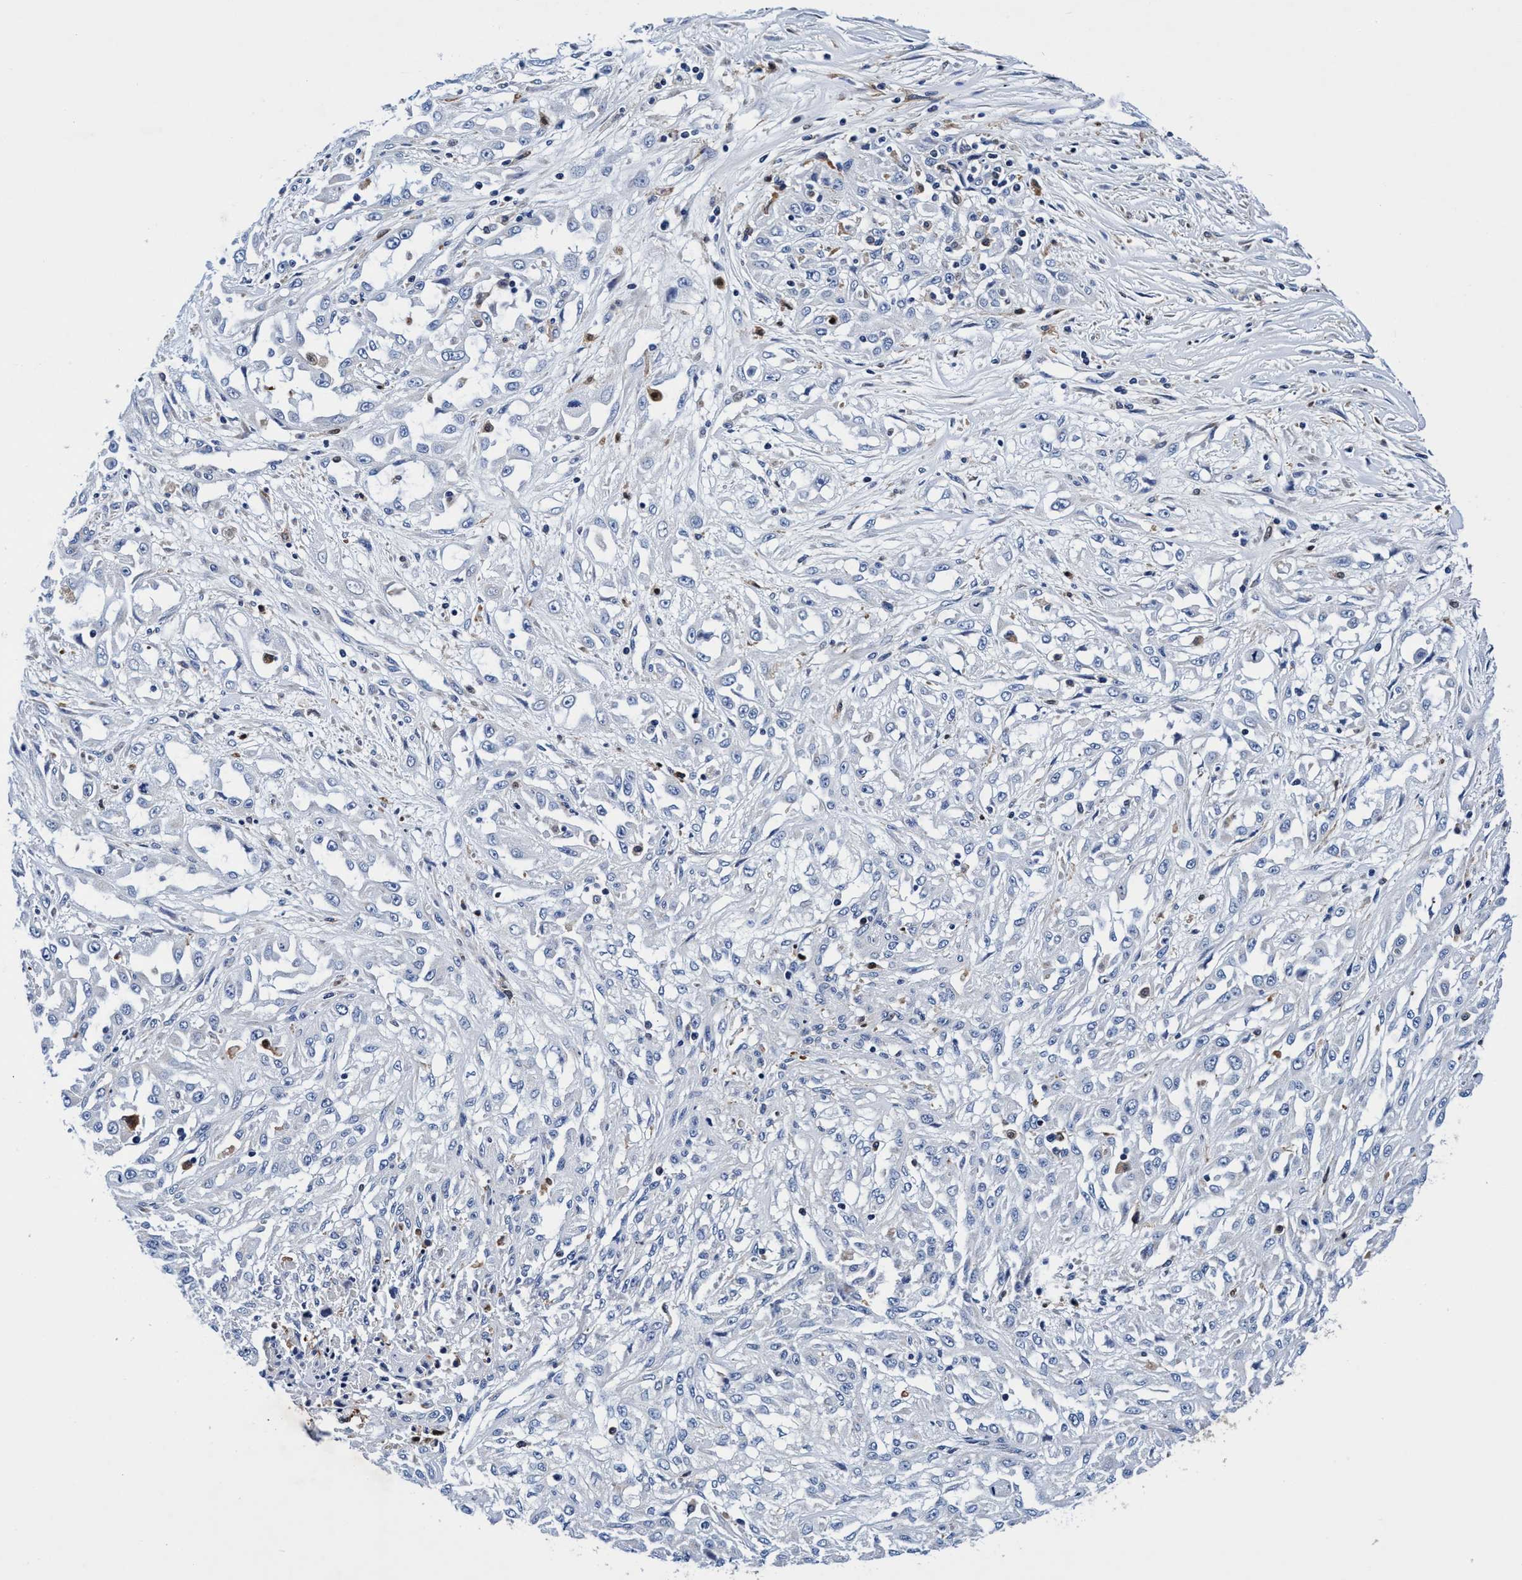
{"staining": {"intensity": "negative", "quantity": "none", "location": "none"}, "tissue": "skin cancer", "cell_type": "Tumor cells", "image_type": "cancer", "snomed": [{"axis": "morphology", "description": "Squamous cell carcinoma, NOS"}, {"axis": "morphology", "description": "Squamous cell carcinoma, metastatic, NOS"}, {"axis": "topography", "description": "Skin"}, {"axis": "topography", "description": "Lymph node"}], "caption": "A high-resolution micrograph shows IHC staining of skin cancer (metastatic squamous cell carcinoma), which exhibits no significant positivity in tumor cells.", "gene": "UBALD2", "patient": {"sex": "male", "age": 75}}